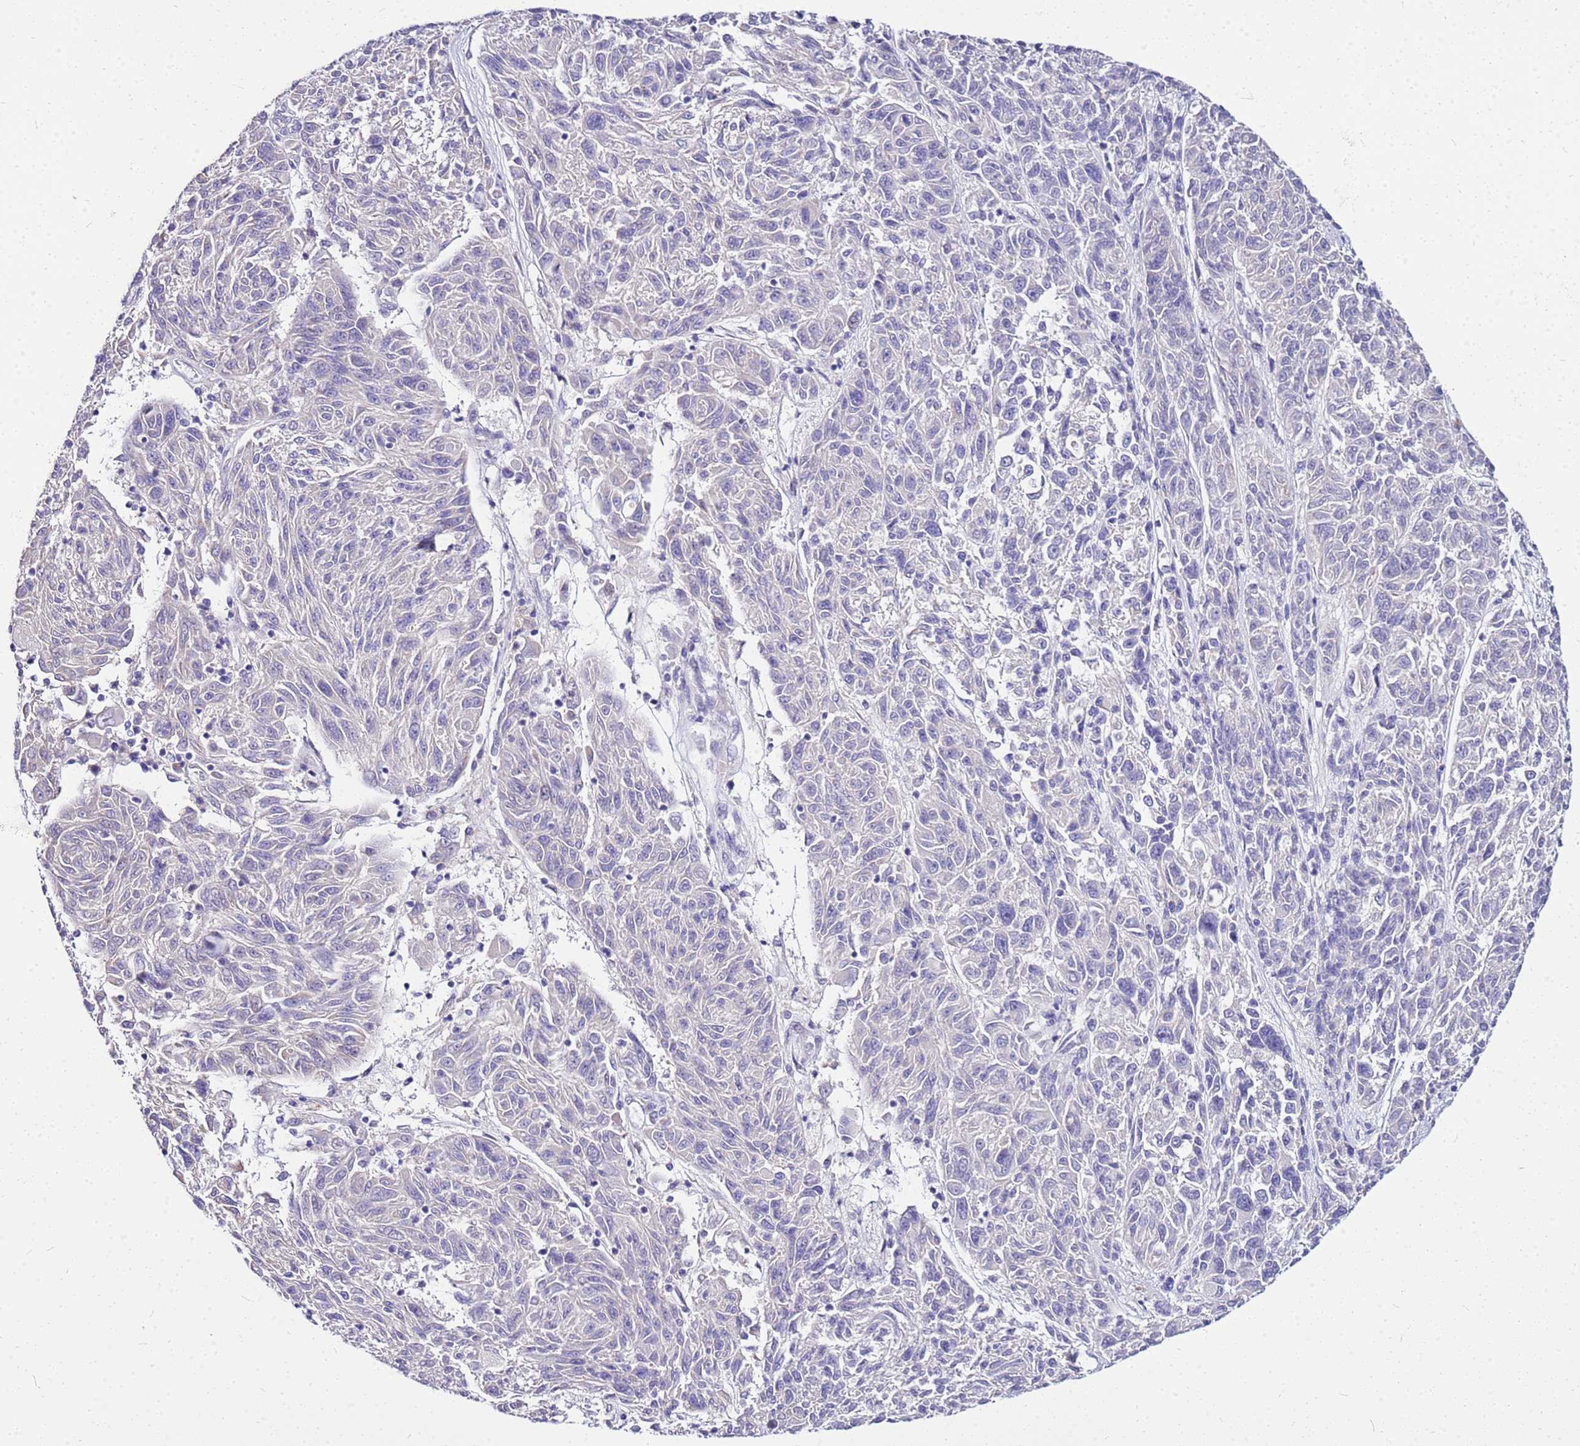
{"staining": {"intensity": "negative", "quantity": "none", "location": "none"}, "tissue": "melanoma", "cell_type": "Tumor cells", "image_type": "cancer", "snomed": [{"axis": "morphology", "description": "Malignant melanoma, NOS"}, {"axis": "topography", "description": "Skin"}], "caption": "This photomicrograph is of malignant melanoma stained with immunohistochemistry (IHC) to label a protein in brown with the nuclei are counter-stained blue. There is no positivity in tumor cells. Brightfield microscopy of immunohistochemistry (IHC) stained with DAB (3,3'-diaminobenzidine) (brown) and hematoxylin (blue), captured at high magnification.", "gene": "DCDC2B", "patient": {"sex": "male", "age": 53}}